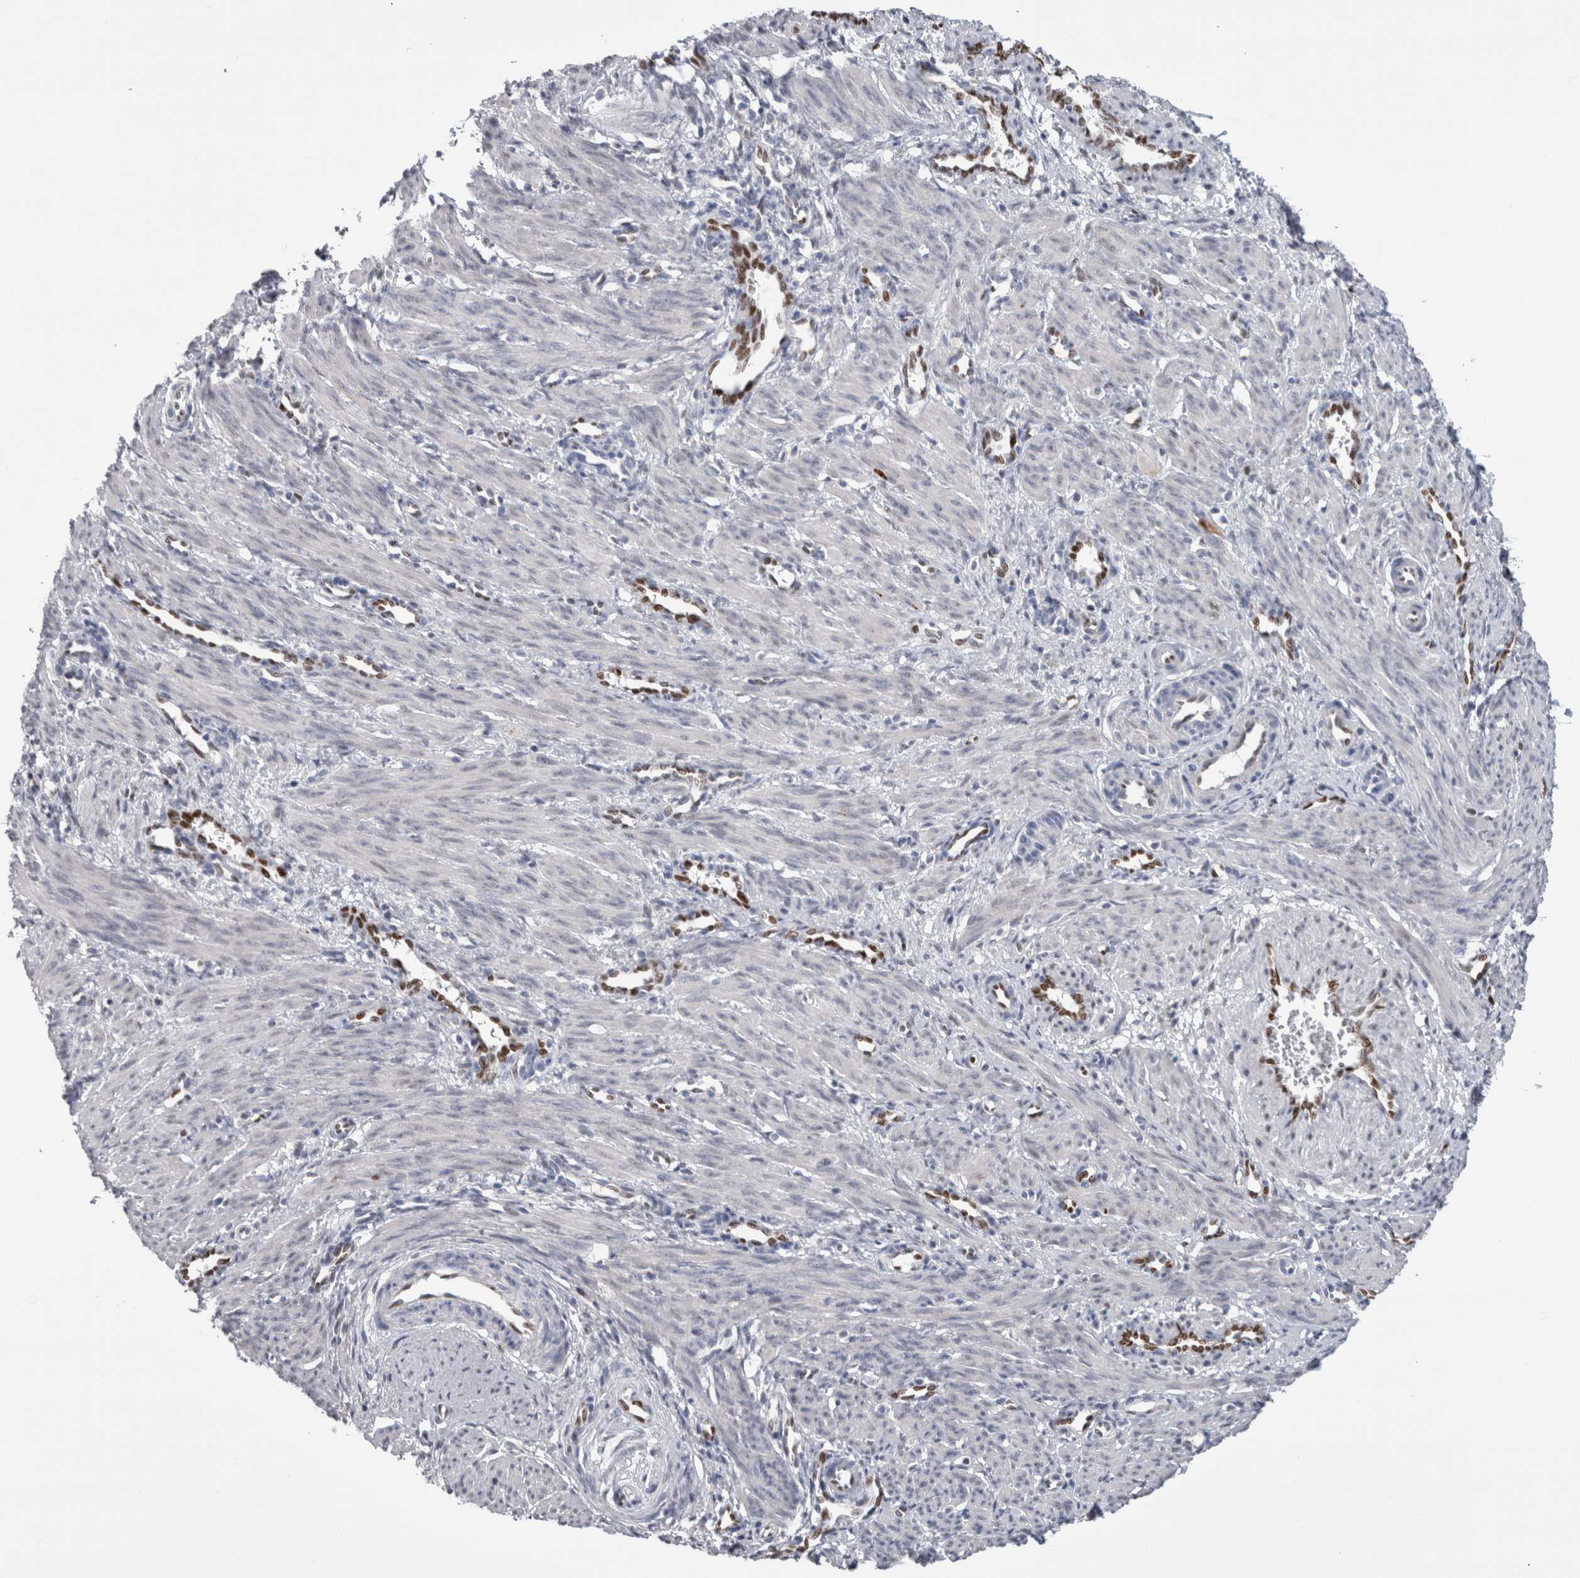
{"staining": {"intensity": "negative", "quantity": "none", "location": "none"}, "tissue": "smooth muscle", "cell_type": "Smooth muscle cells", "image_type": "normal", "snomed": [{"axis": "morphology", "description": "Normal tissue, NOS"}, {"axis": "topography", "description": "Endometrium"}], "caption": "High power microscopy photomicrograph of an immunohistochemistry (IHC) image of normal smooth muscle, revealing no significant expression in smooth muscle cells.", "gene": "IL33", "patient": {"sex": "female", "age": 33}}